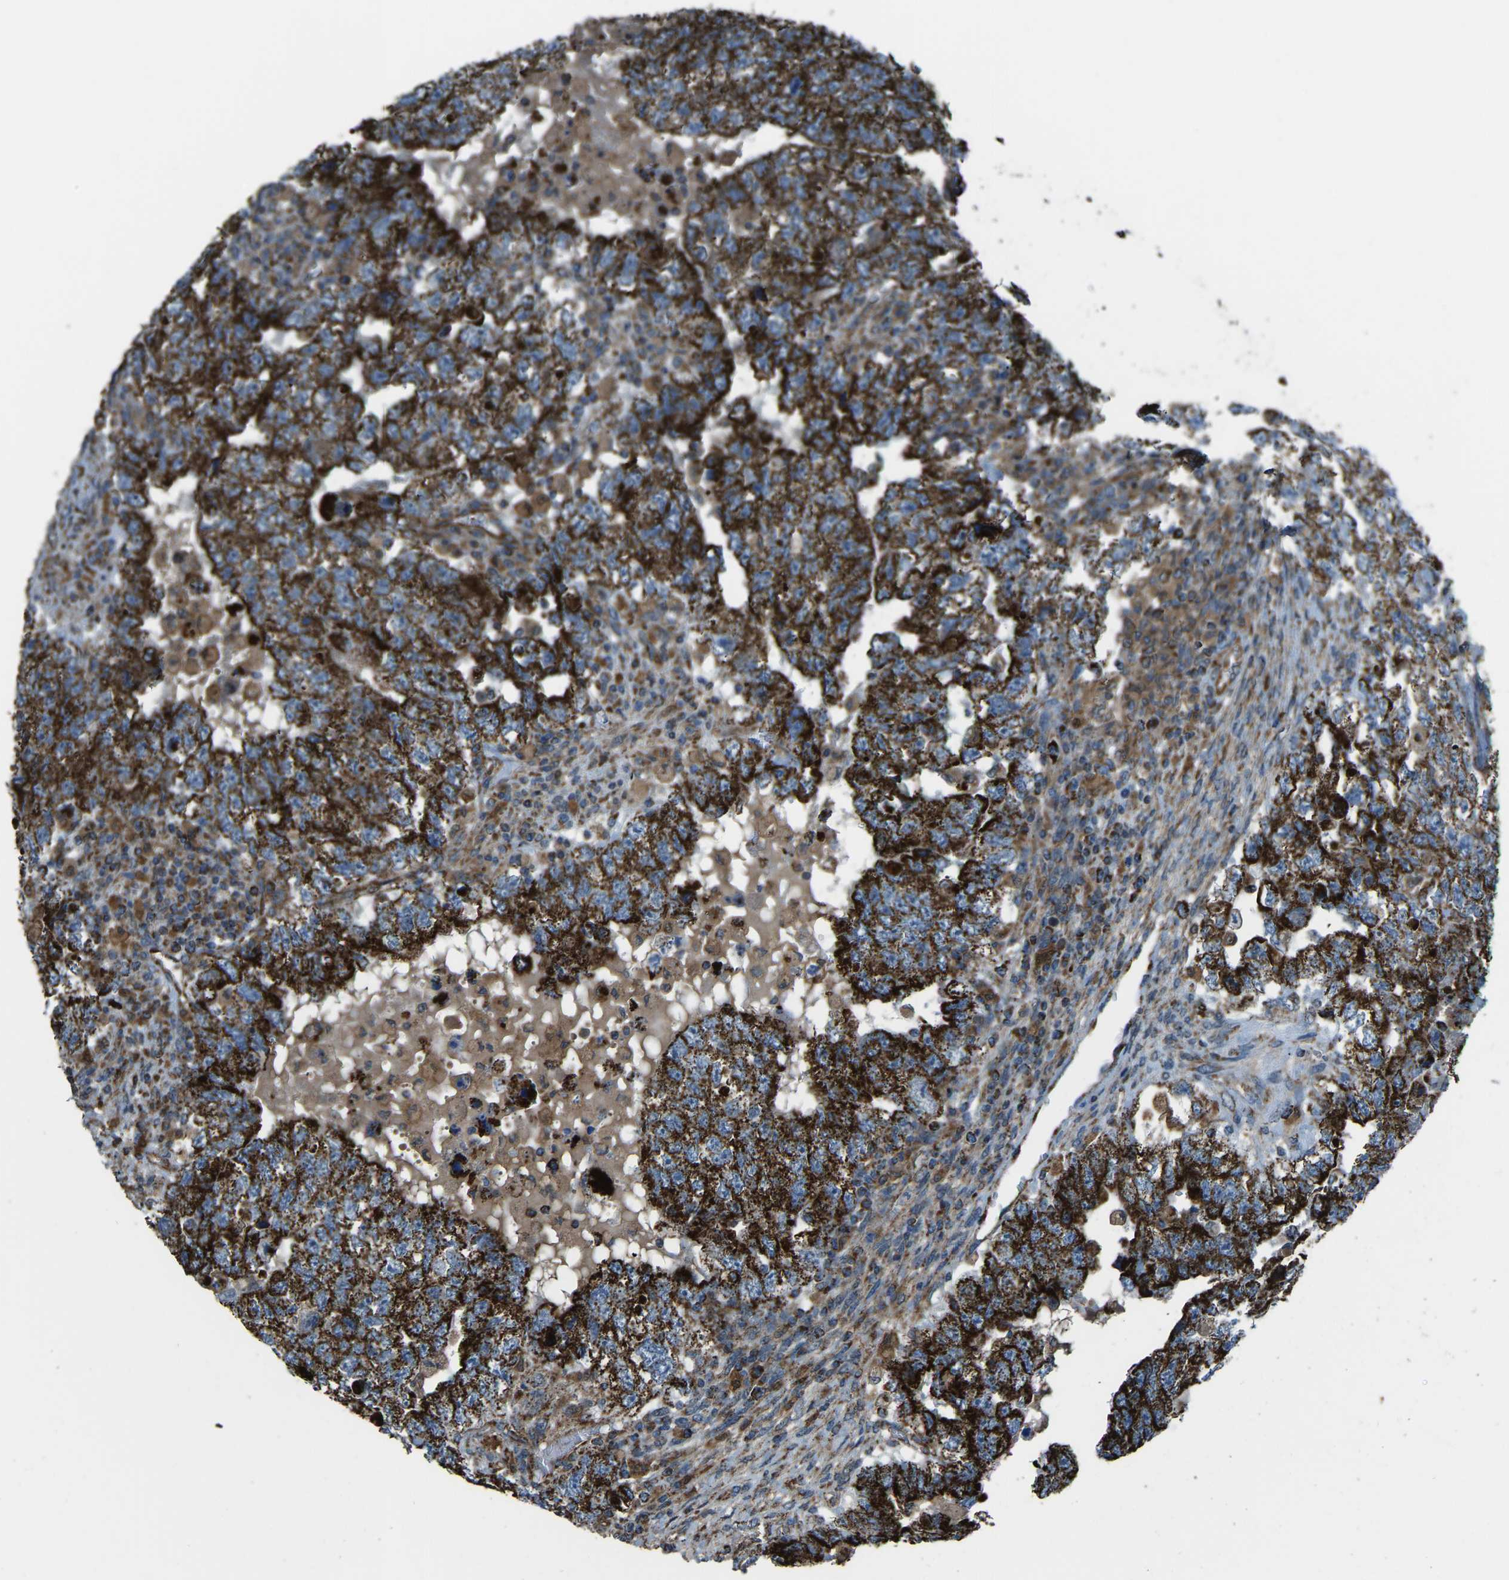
{"staining": {"intensity": "strong", "quantity": ">75%", "location": "cytoplasmic/membranous"}, "tissue": "testis cancer", "cell_type": "Tumor cells", "image_type": "cancer", "snomed": [{"axis": "morphology", "description": "Carcinoma, Embryonal, NOS"}, {"axis": "topography", "description": "Testis"}], "caption": "Protein expression analysis of human embryonal carcinoma (testis) reveals strong cytoplasmic/membranous staining in approximately >75% of tumor cells.", "gene": "AKR1A1", "patient": {"sex": "male", "age": 36}}